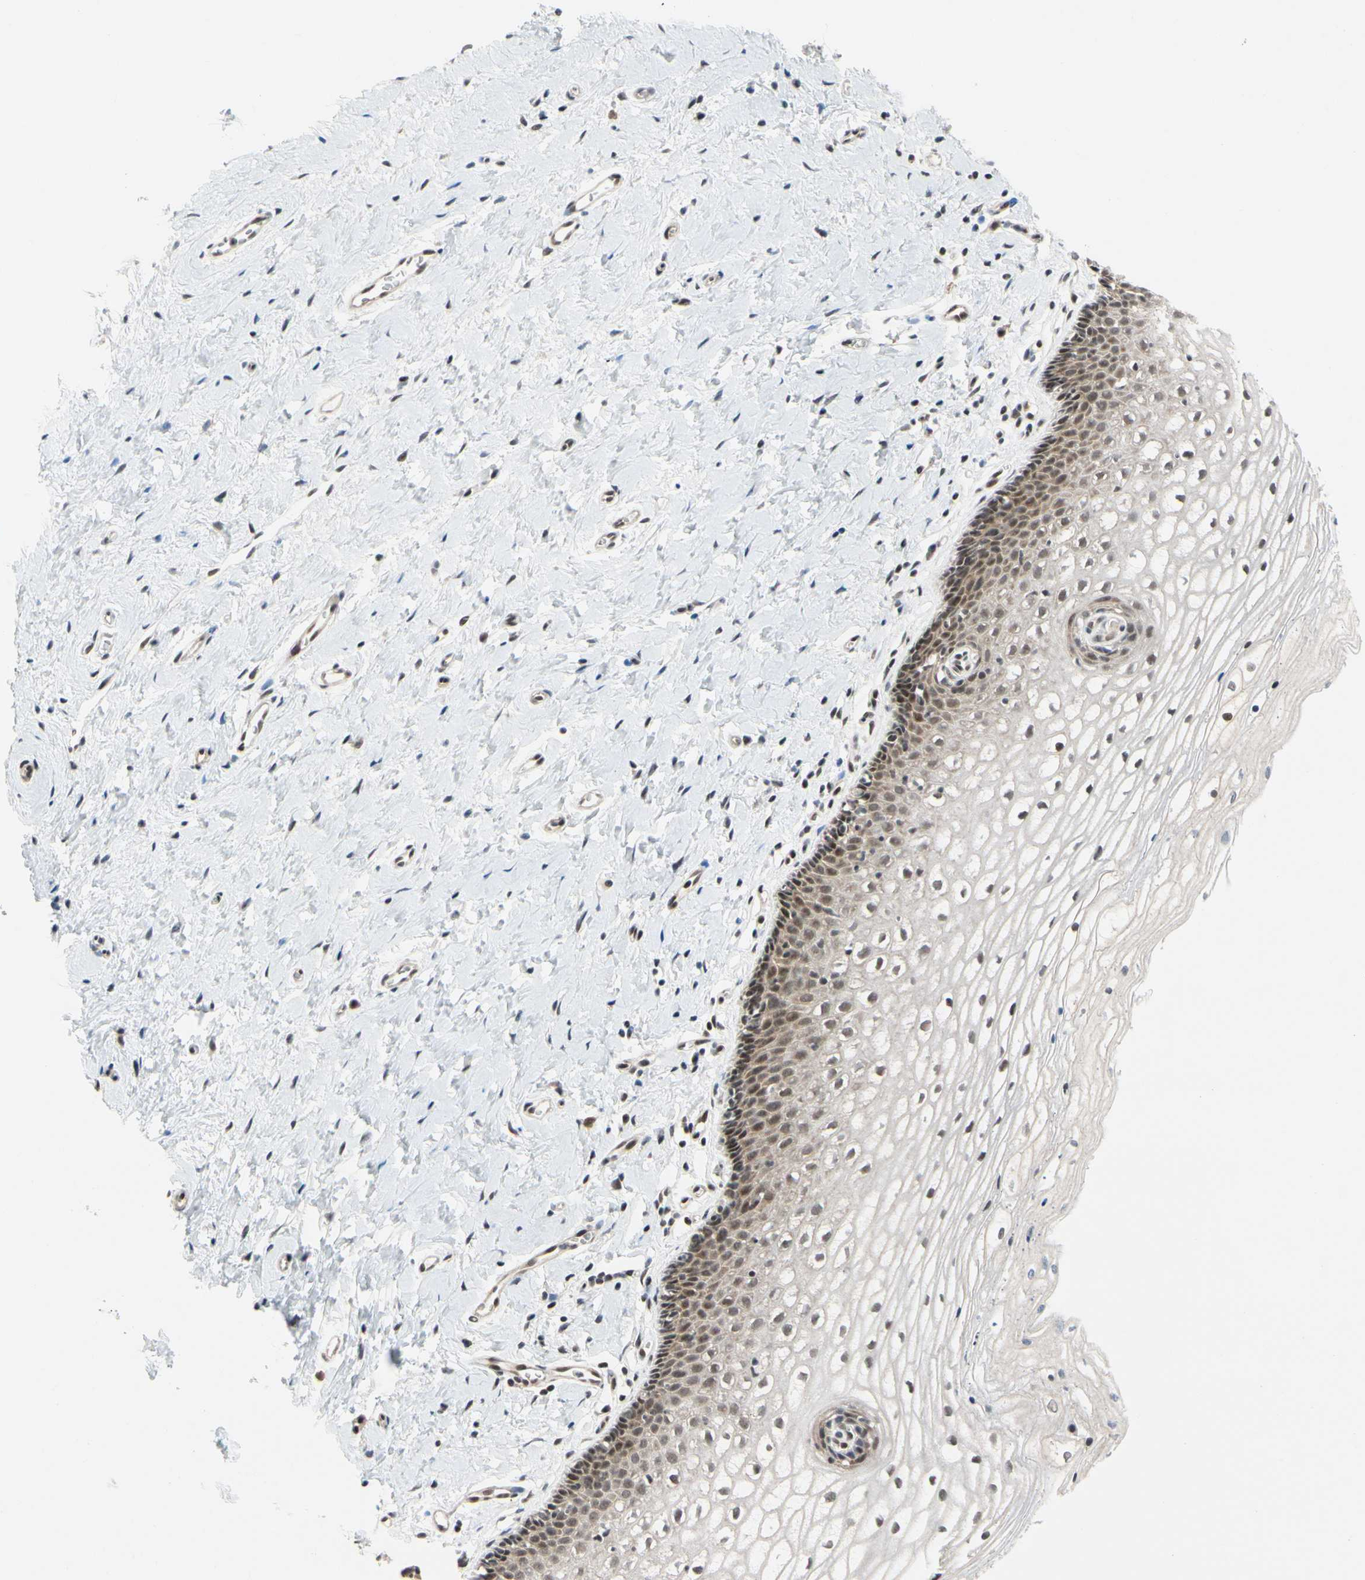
{"staining": {"intensity": "moderate", "quantity": "<25%", "location": "cytoplasmic/membranous,nuclear"}, "tissue": "vagina", "cell_type": "Squamous epithelial cells", "image_type": "normal", "snomed": [{"axis": "morphology", "description": "Normal tissue, NOS"}, {"axis": "topography", "description": "Soft tissue"}, {"axis": "topography", "description": "Vagina"}], "caption": "DAB immunohistochemical staining of unremarkable vagina shows moderate cytoplasmic/membranous,nuclear protein staining in approximately <25% of squamous epithelial cells. The staining was performed using DAB, with brown indicating positive protein expression. Nuclei are stained blue with hematoxylin.", "gene": "TAF4", "patient": {"sex": "female", "age": 61}}